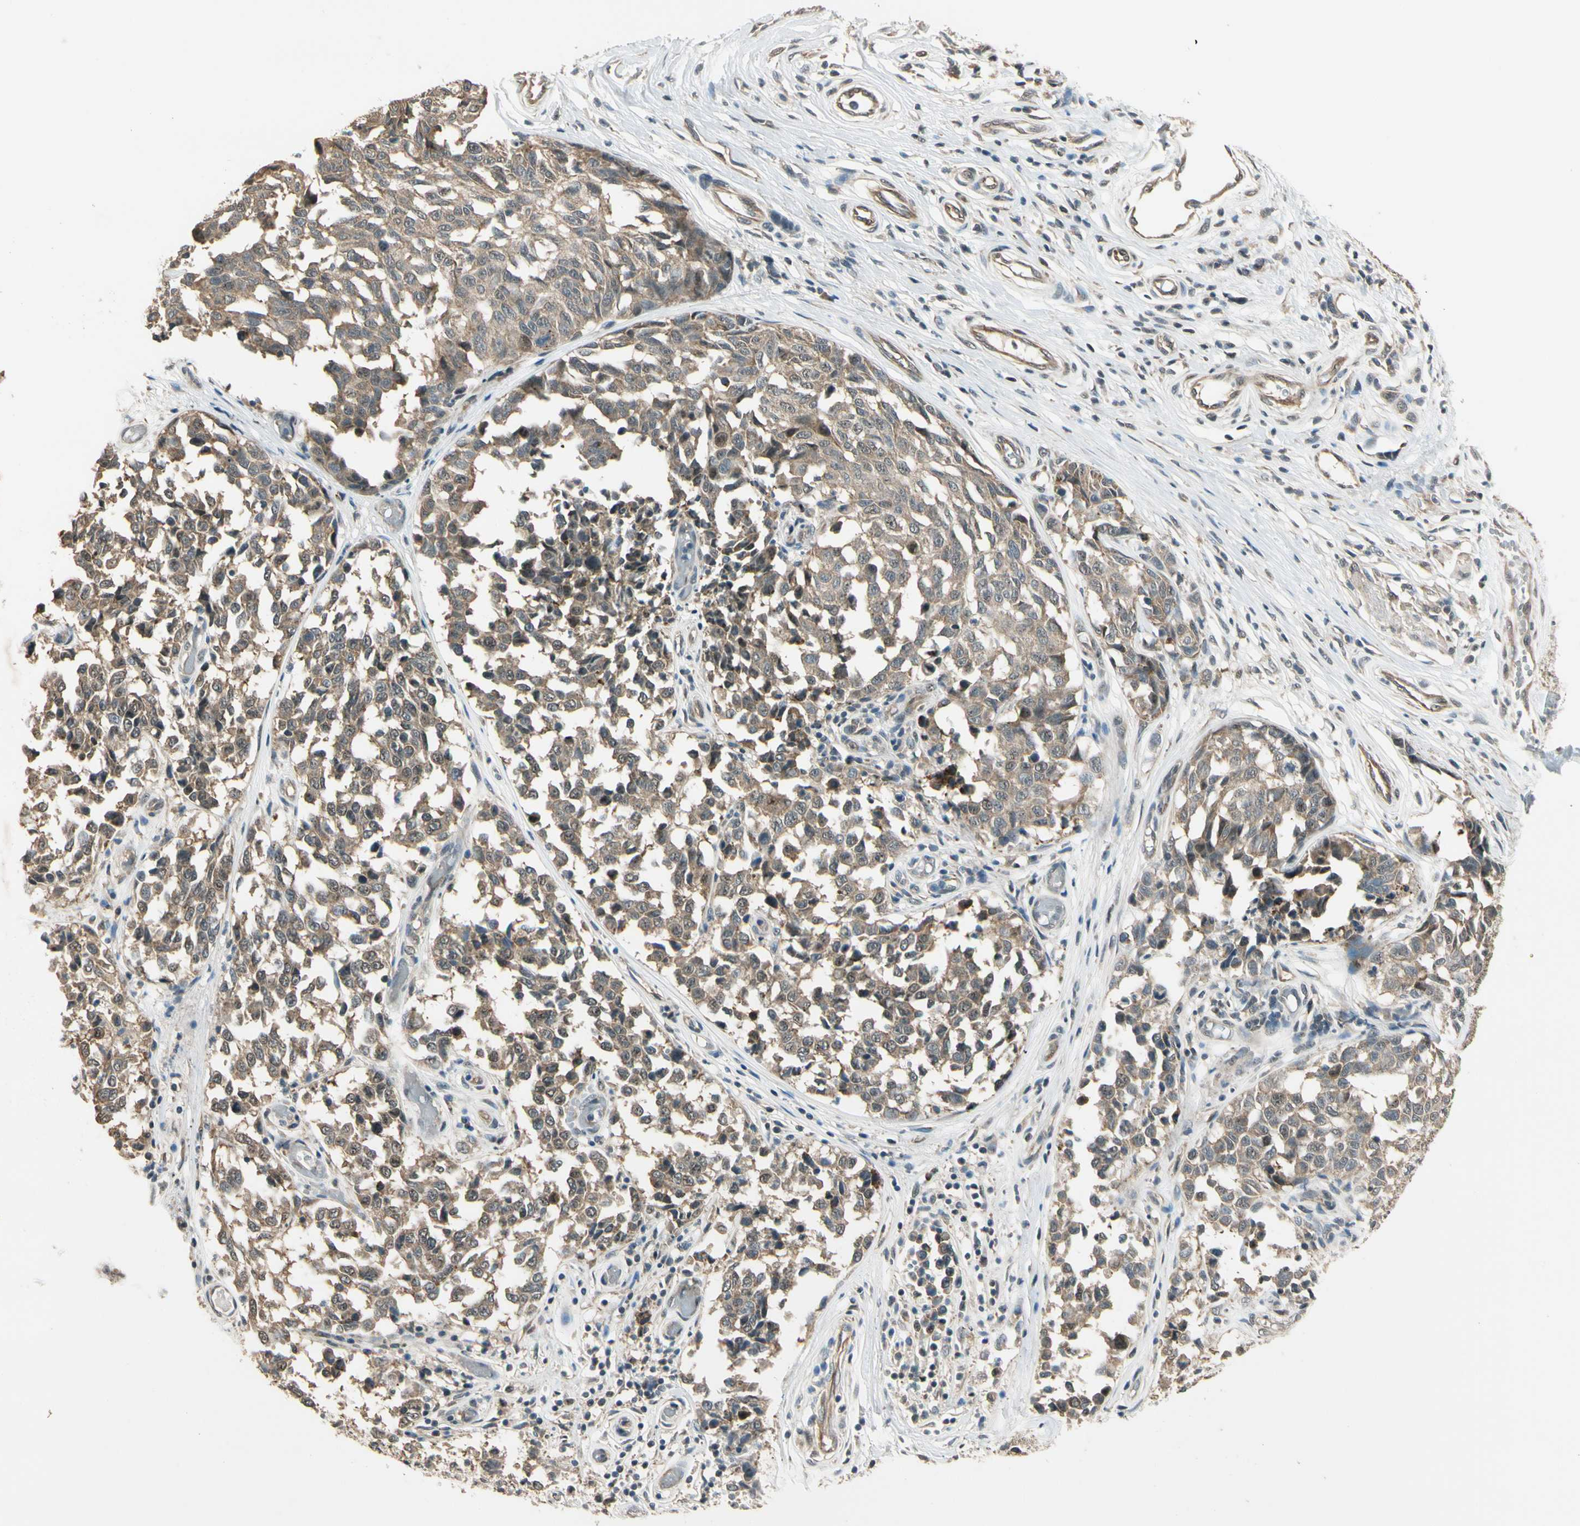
{"staining": {"intensity": "moderate", "quantity": ">75%", "location": "cytoplasmic/membranous"}, "tissue": "melanoma", "cell_type": "Tumor cells", "image_type": "cancer", "snomed": [{"axis": "morphology", "description": "Malignant melanoma, NOS"}, {"axis": "topography", "description": "Skin"}], "caption": "Melanoma stained for a protein (brown) reveals moderate cytoplasmic/membranous positive staining in approximately >75% of tumor cells.", "gene": "MCPH1", "patient": {"sex": "female", "age": 64}}